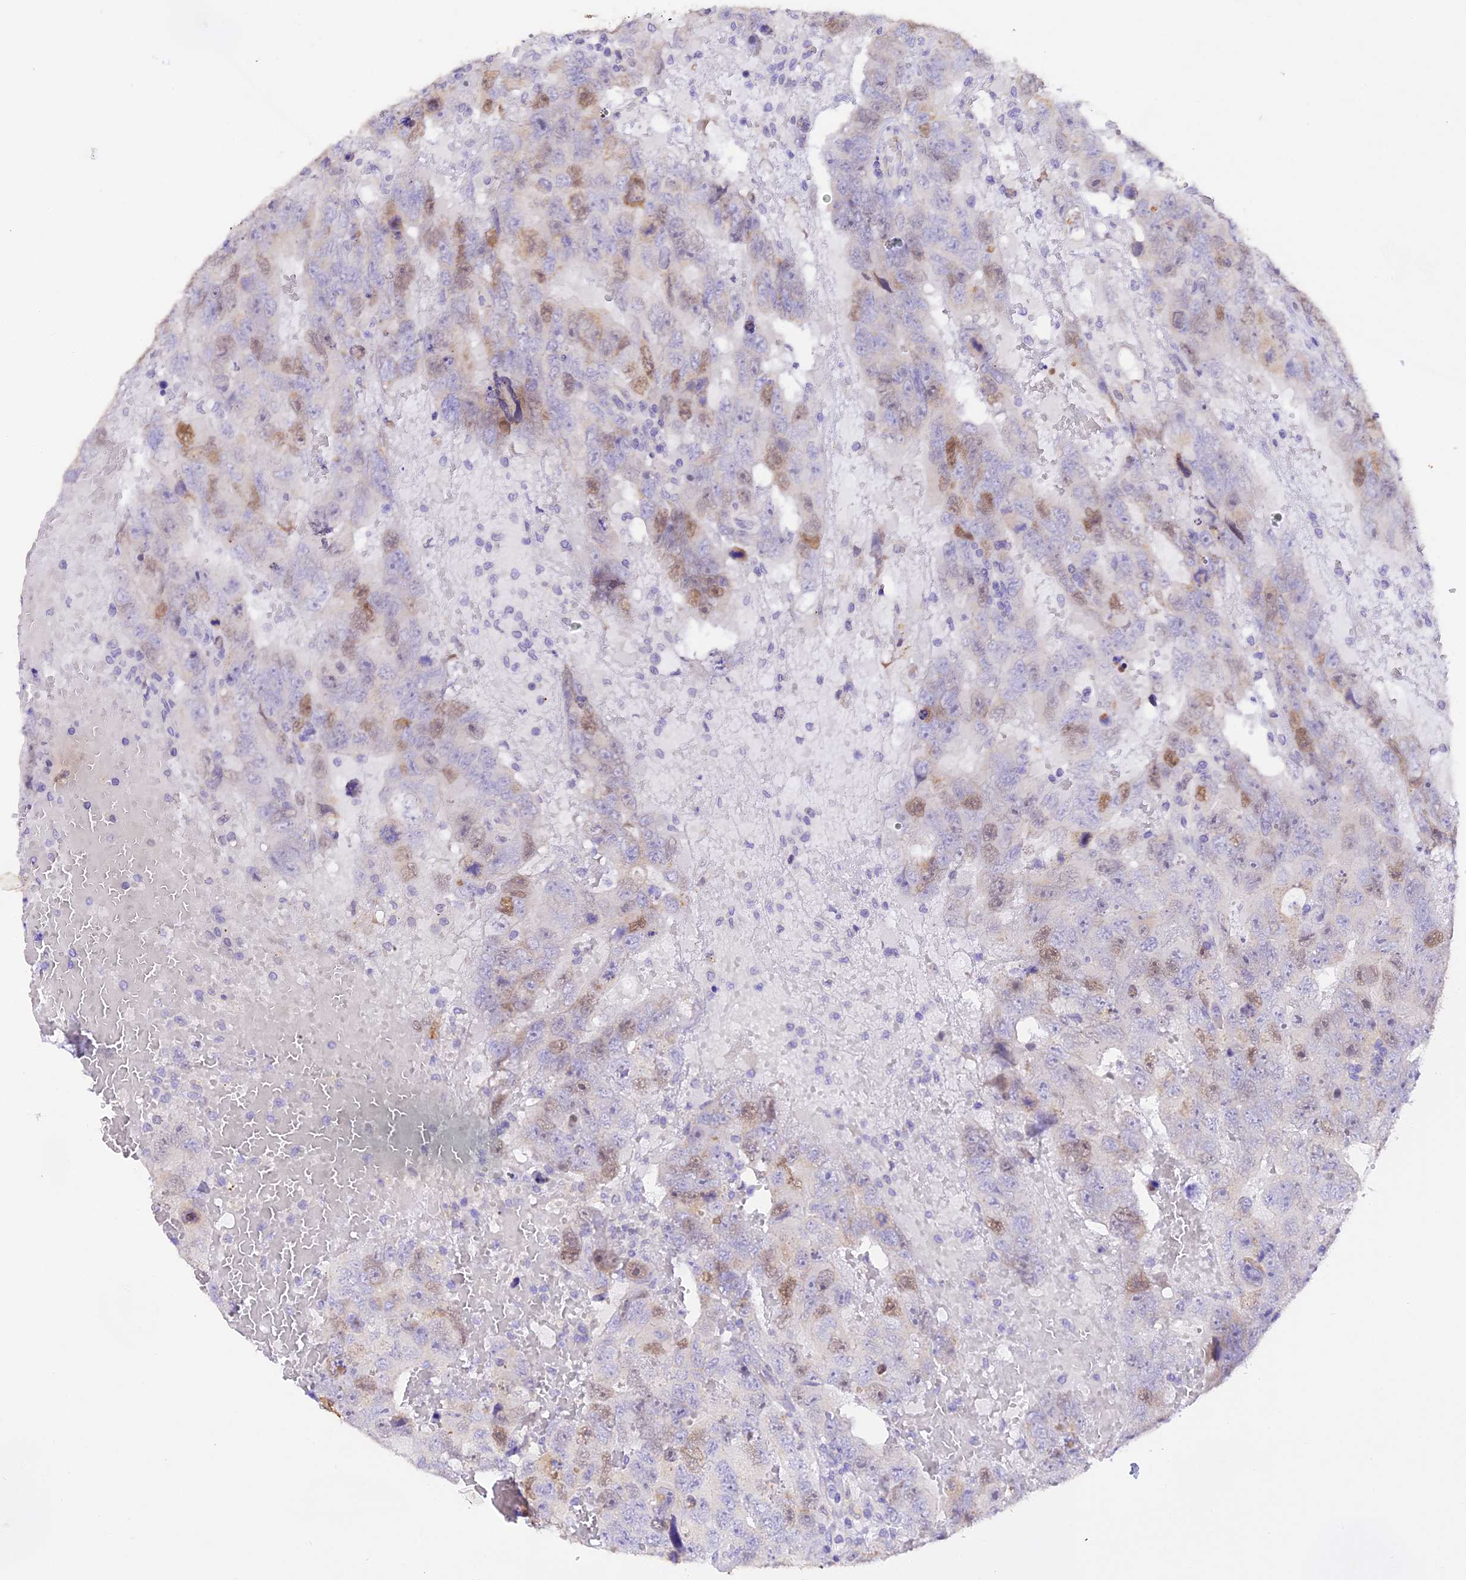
{"staining": {"intensity": "weak", "quantity": "25%-75%", "location": "nuclear"}, "tissue": "testis cancer", "cell_type": "Tumor cells", "image_type": "cancer", "snomed": [{"axis": "morphology", "description": "Carcinoma, Embryonal, NOS"}, {"axis": "topography", "description": "Testis"}], "caption": "The histopathology image shows staining of embryonal carcinoma (testis), revealing weak nuclear protein expression (brown color) within tumor cells.", "gene": "PKIA", "patient": {"sex": "male", "age": 45}}